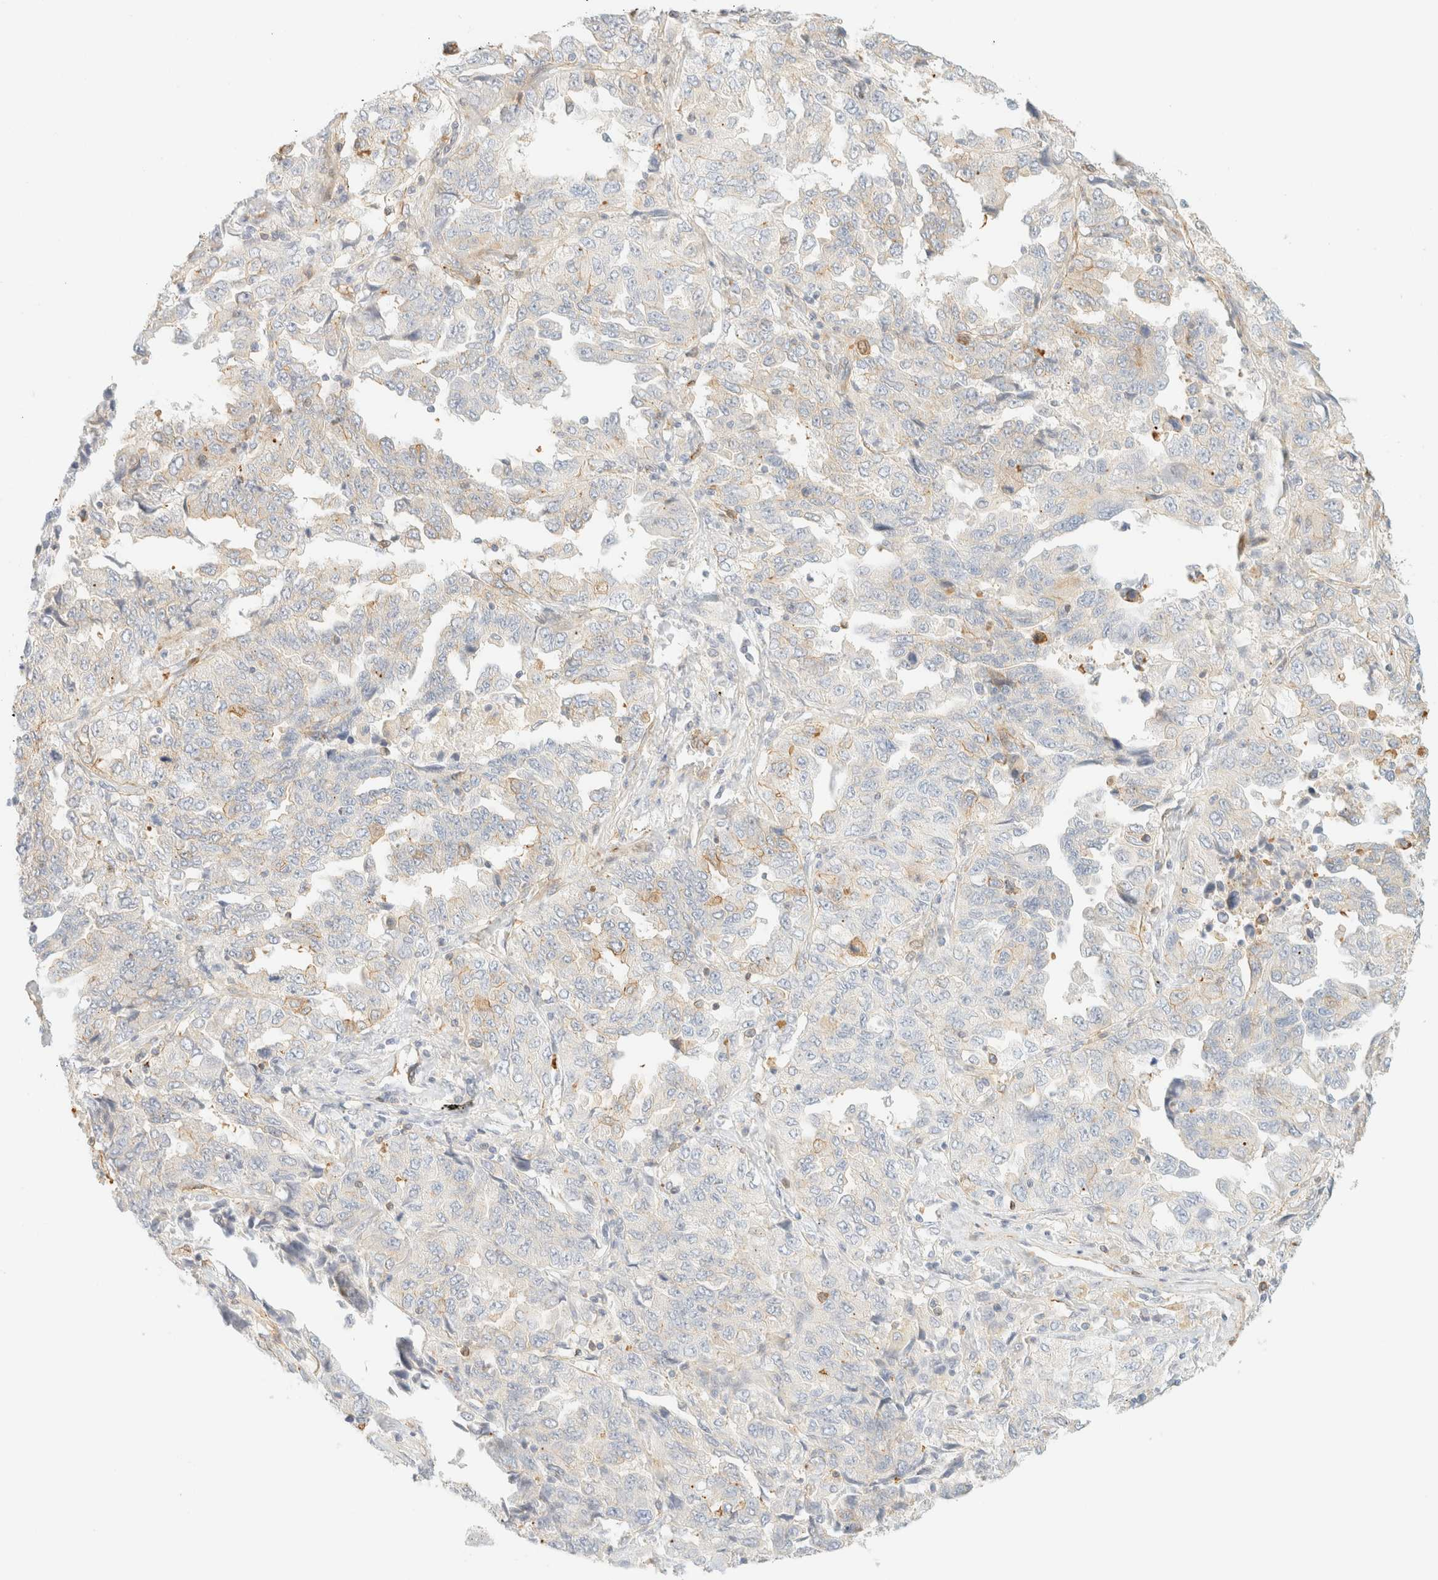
{"staining": {"intensity": "negative", "quantity": "none", "location": "none"}, "tissue": "lung cancer", "cell_type": "Tumor cells", "image_type": "cancer", "snomed": [{"axis": "morphology", "description": "Adenocarcinoma, NOS"}, {"axis": "topography", "description": "Lung"}], "caption": "A micrograph of human lung cancer (adenocarcinoma) is negative for staining in tumor cells.", "gene": "OTOP2", "patient": {"sex": "female", "age": 51}}